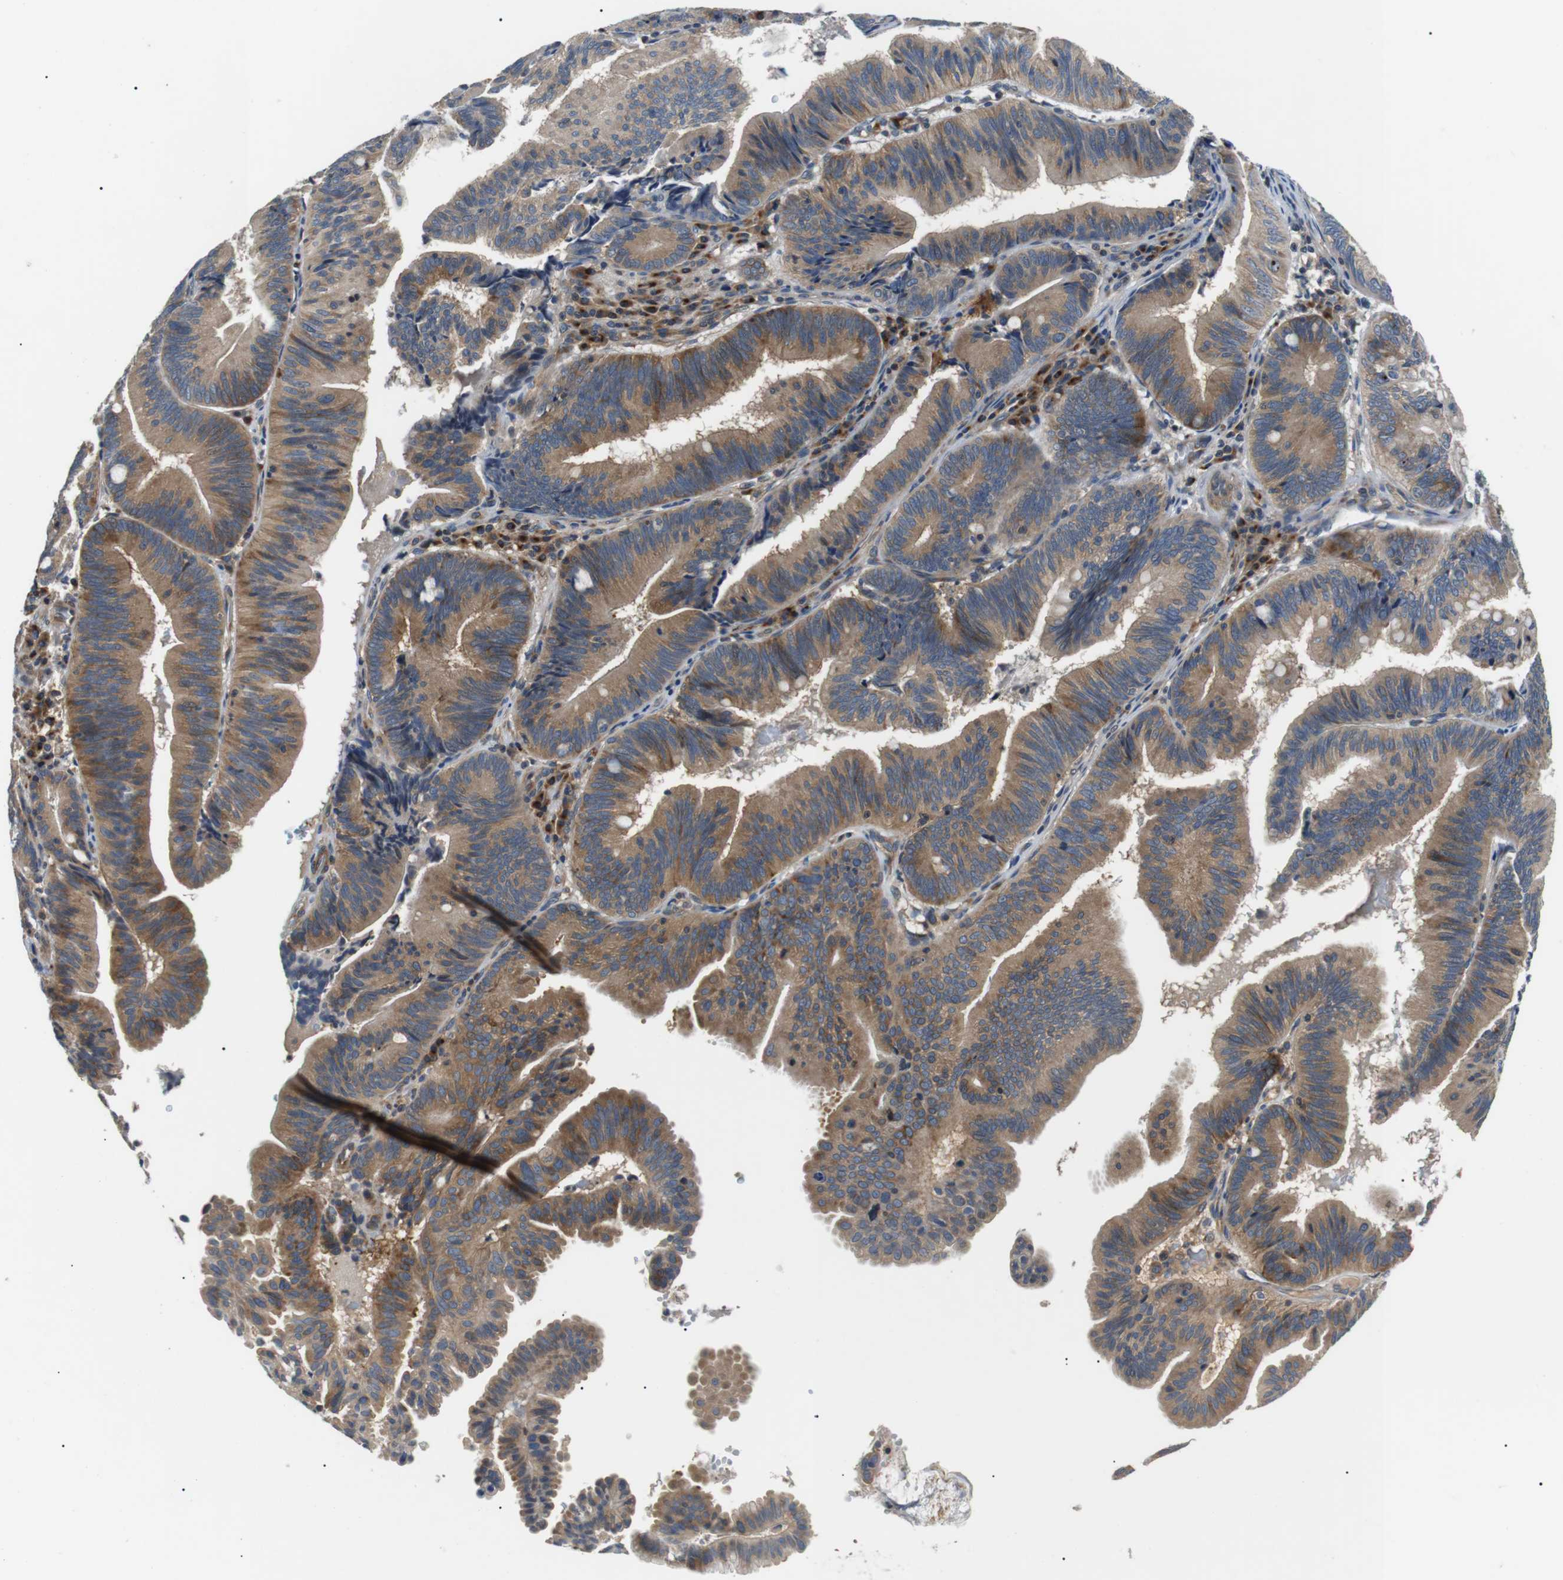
{"staining": {"intensity": "moderate", "quantity": ">75%", "location": "cytoplasmic/membranous"}, "tissue": "pancreatic cancer", "cell_type": "Tumor cells", "image_type": "cancer", "snomed": [{"axis": "morphology", "description": "Adenocarcinoma, NOS"}, {"axis": "topography", "description": "Pancreas"}], "caption": "Adenocarcinoma (pancreatic) was stained to show a protein in brown. There is medium levels of moderate cytoplasmic/membranous staining in about >75% of tumor cells. The staining is performed using DAB (3,3'-diaminobenzidine) brown chromogen to label protein expression. The nuclei are counter-stained blue using hematoxylin.", "gene": "DIPK1A", "patient": {"sex": "male", "age": 82}}